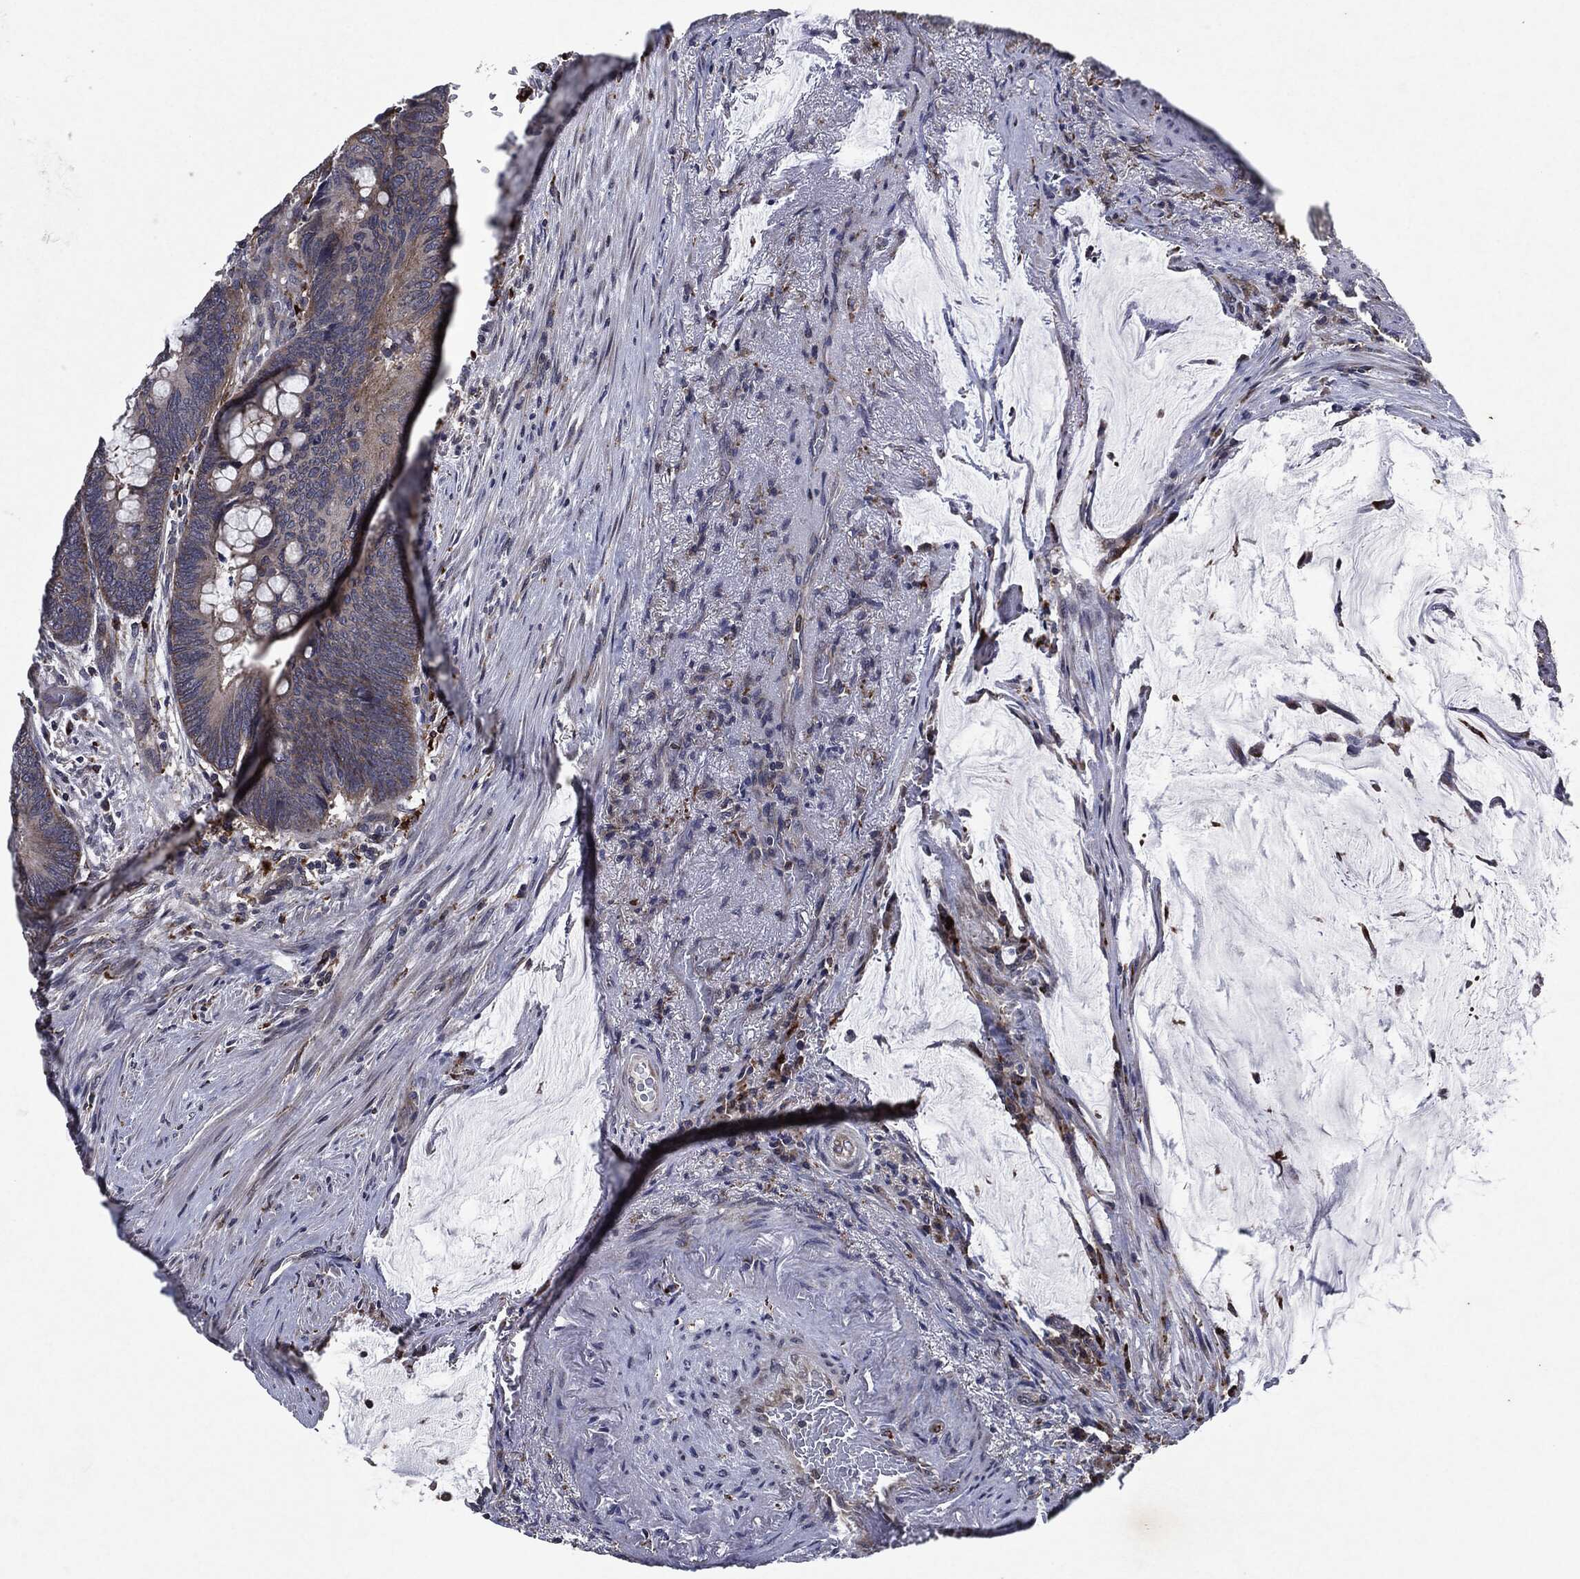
{"staining": {"intensity": "moderate", "quantity": ">75%", "location": "cytoplasmic/membranous"}, "tissue": "colorectal cancer", "cell_type": "Tumor cells", "image_type": "cancer", "snomed": [{"axis": "morphology", "description": "Normal tissue, NOS"}, {"axis": "morphology", "description": "Adenocarcinoma, NOS"}, {"axis": "topography", "description": "Rectum"}], "caption": "Approximately >75% of tumor cells in adenocarcinoma (colorectal) show moderate cytoplasmic/membranous protein expression as visualized by brown immunohistochemical staining.", "gene": "SLC31A2", "patient": {"sex": "male", "age": 92}}